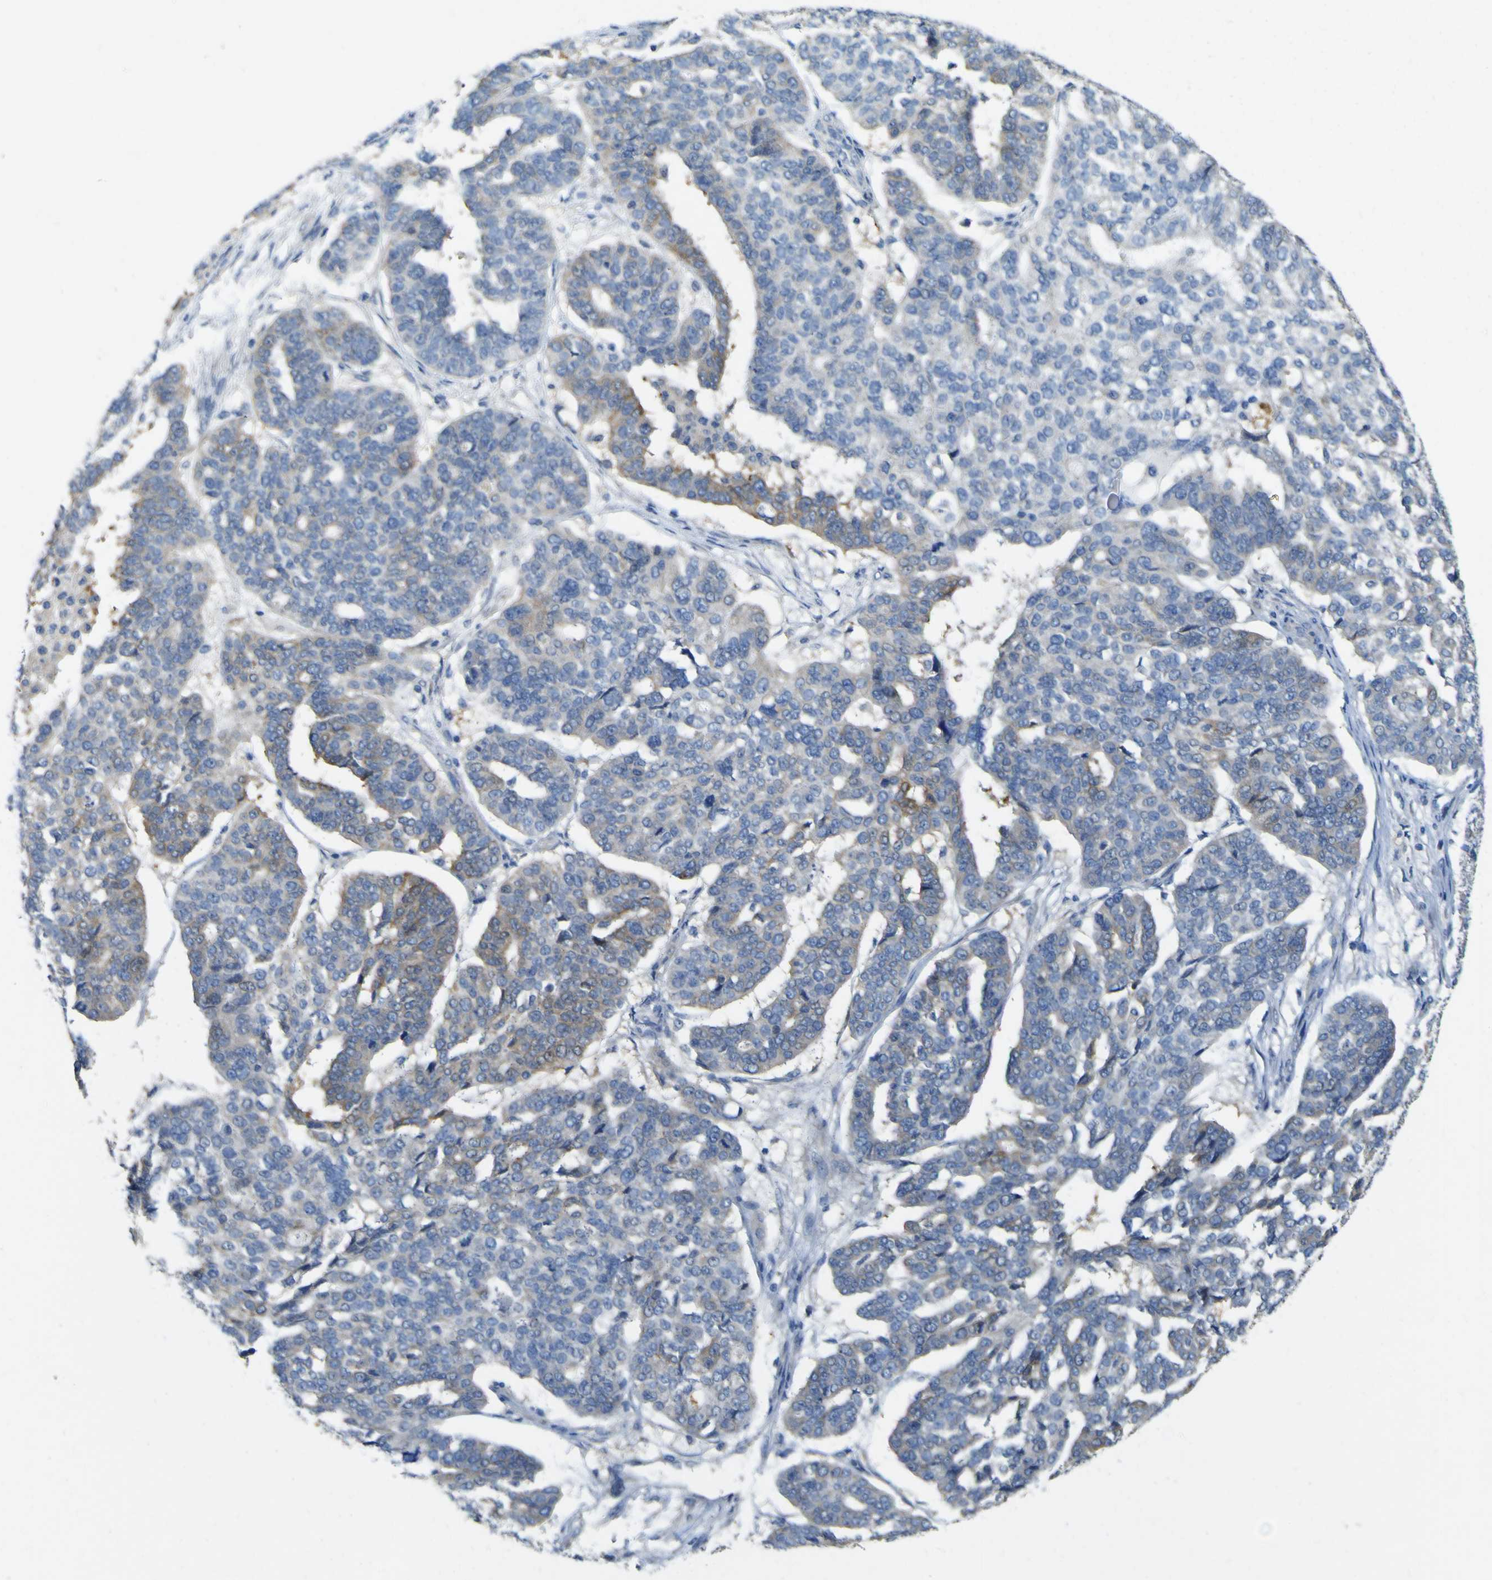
{"staining": {"intensity": "weak", "quantity": "<25%", "location": "cytoplasmic/membranous"}, "tissue": "ovarian cancer", "cell_type": "Tumor cells", "image_type": "cancer", "snomed": [{"axis": "morphology", "description": "Cystadenocarcinoma, serous, NOS"}, {"axis": "topography", "description": "Ovary"}], "caption": "An immunohistochemistry (IHC) photomicrograph of ovarian serous cystadenocarcinoma is shown. There is no staining in tumor cells of ovarian serous cystadenocarcinoma.", "gene": "MYEOV", "patient": {"sex": "female", "age": 59}}